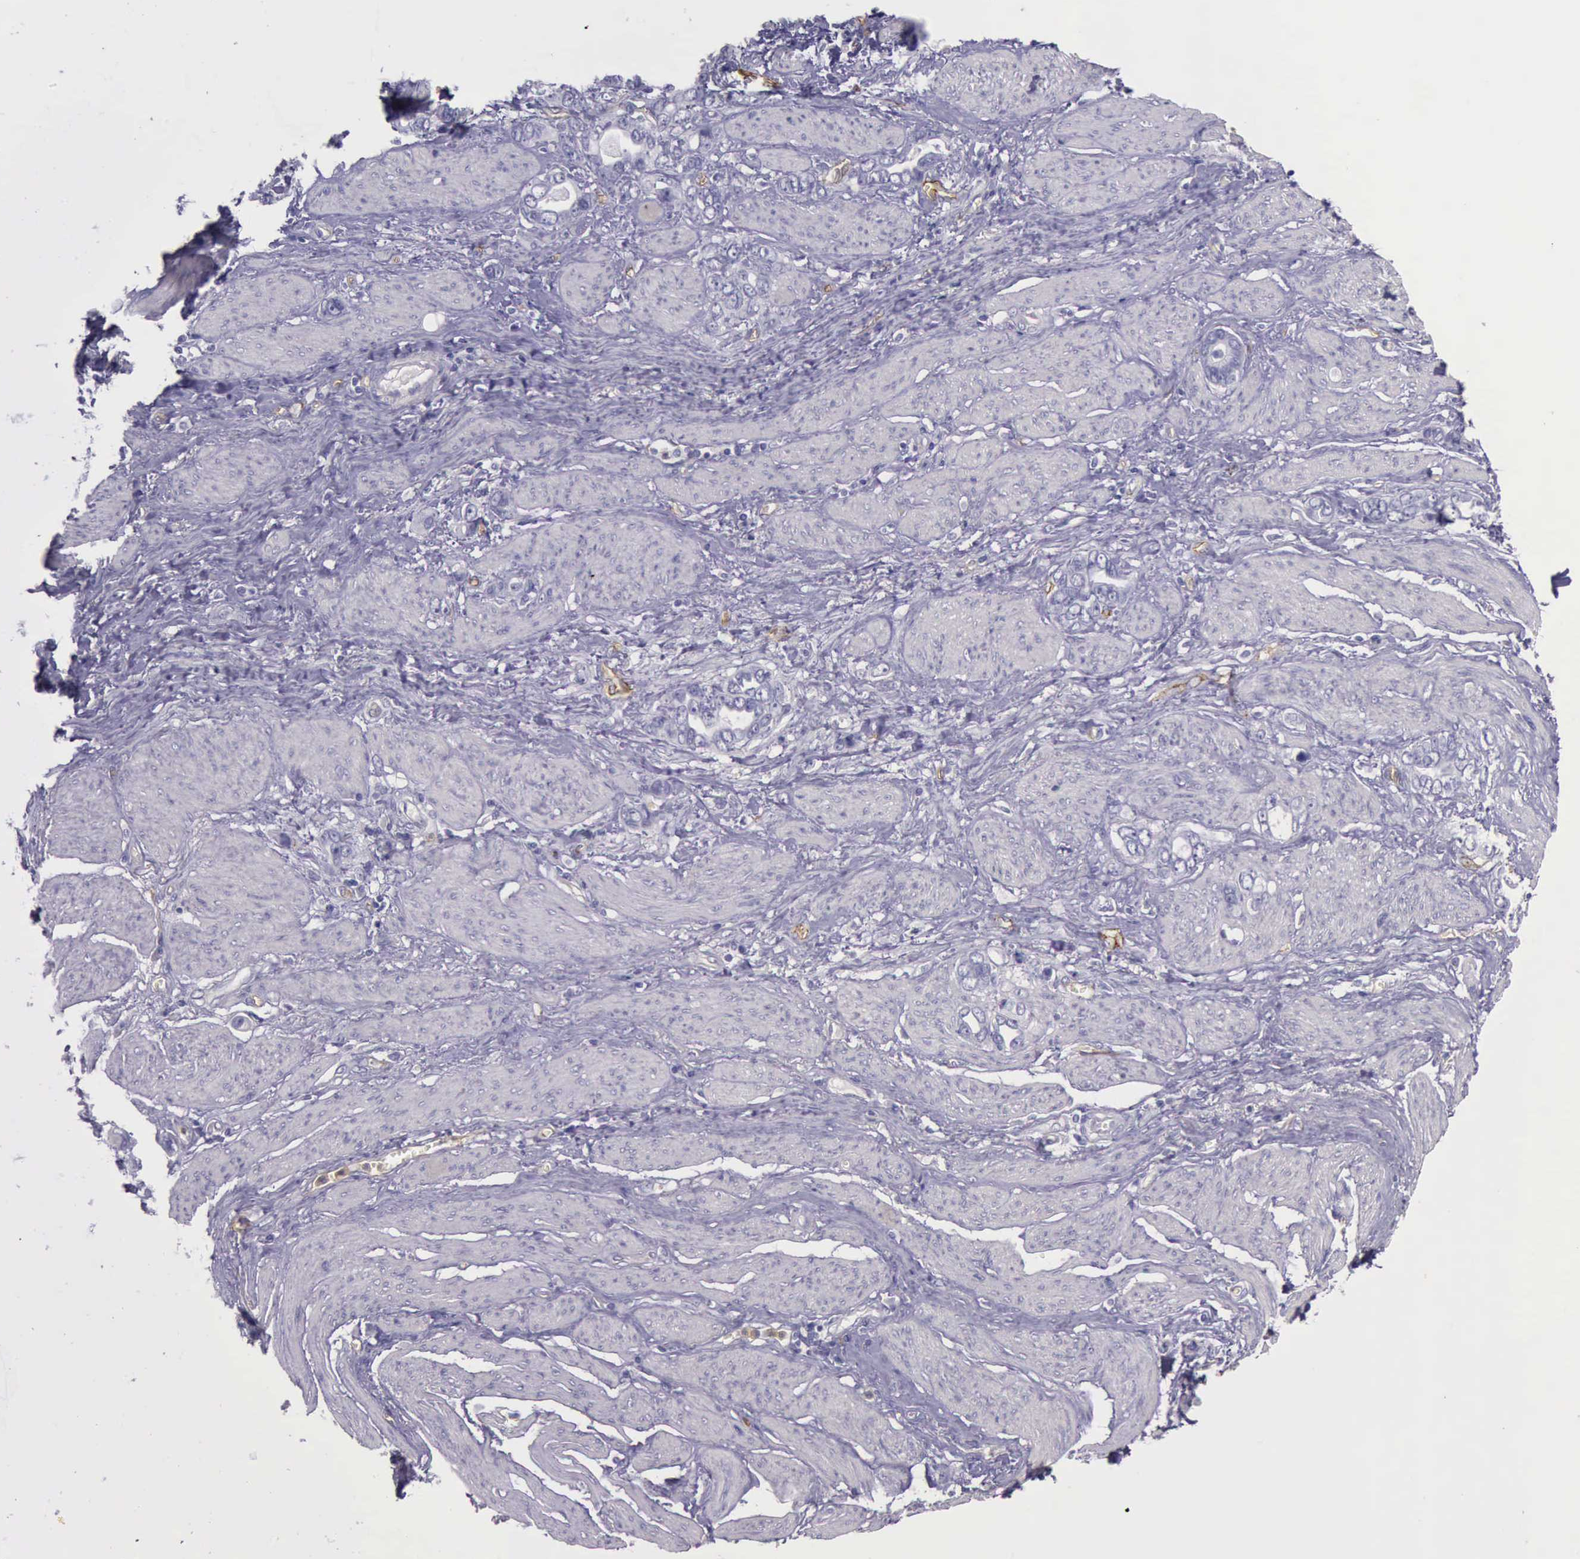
{"staining": {"intensity": "negative", "quantity": "none", "location": "none"}, "tissue": "stomach cancer", "cell_type": "Tumor cells", "image_type": "cancer", "snomed": [{"axis": "morphology", "description": "Adenocarcinoma, NOS"}, {"axis": "topography", "description": "Stomach"}], "caption": "Immunohistochemistry image of human stomach cancer stained for a protein (brown), which exhibits no expression in tumor cells.", "gene": "TCEANC", "patient": {"sex": "male", "age": 78}}